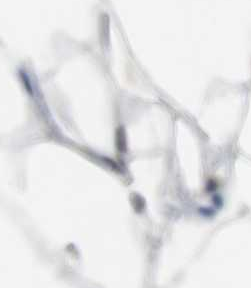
{"staining": {"intensity": "negative", "quantity": "none", "location": "none"}, "tissue": "adipose tissue", "cell_type": "Adipocytes", "image_type": "normal", "snomed": [{"axis": "morphology", "description": "Normal tissue, NOS"}, {"axis": "topography", "description": "Breast"}, {"axis": "topography", "description": "Adipose tissue"}], "caption": "A photomicrograph of adipose tissue stained for a protein displays no brown staining in adipocytes. Nuclei are stained in blue.", "gene": "USP10", "patient": {"sex": "female", "age": 25}}